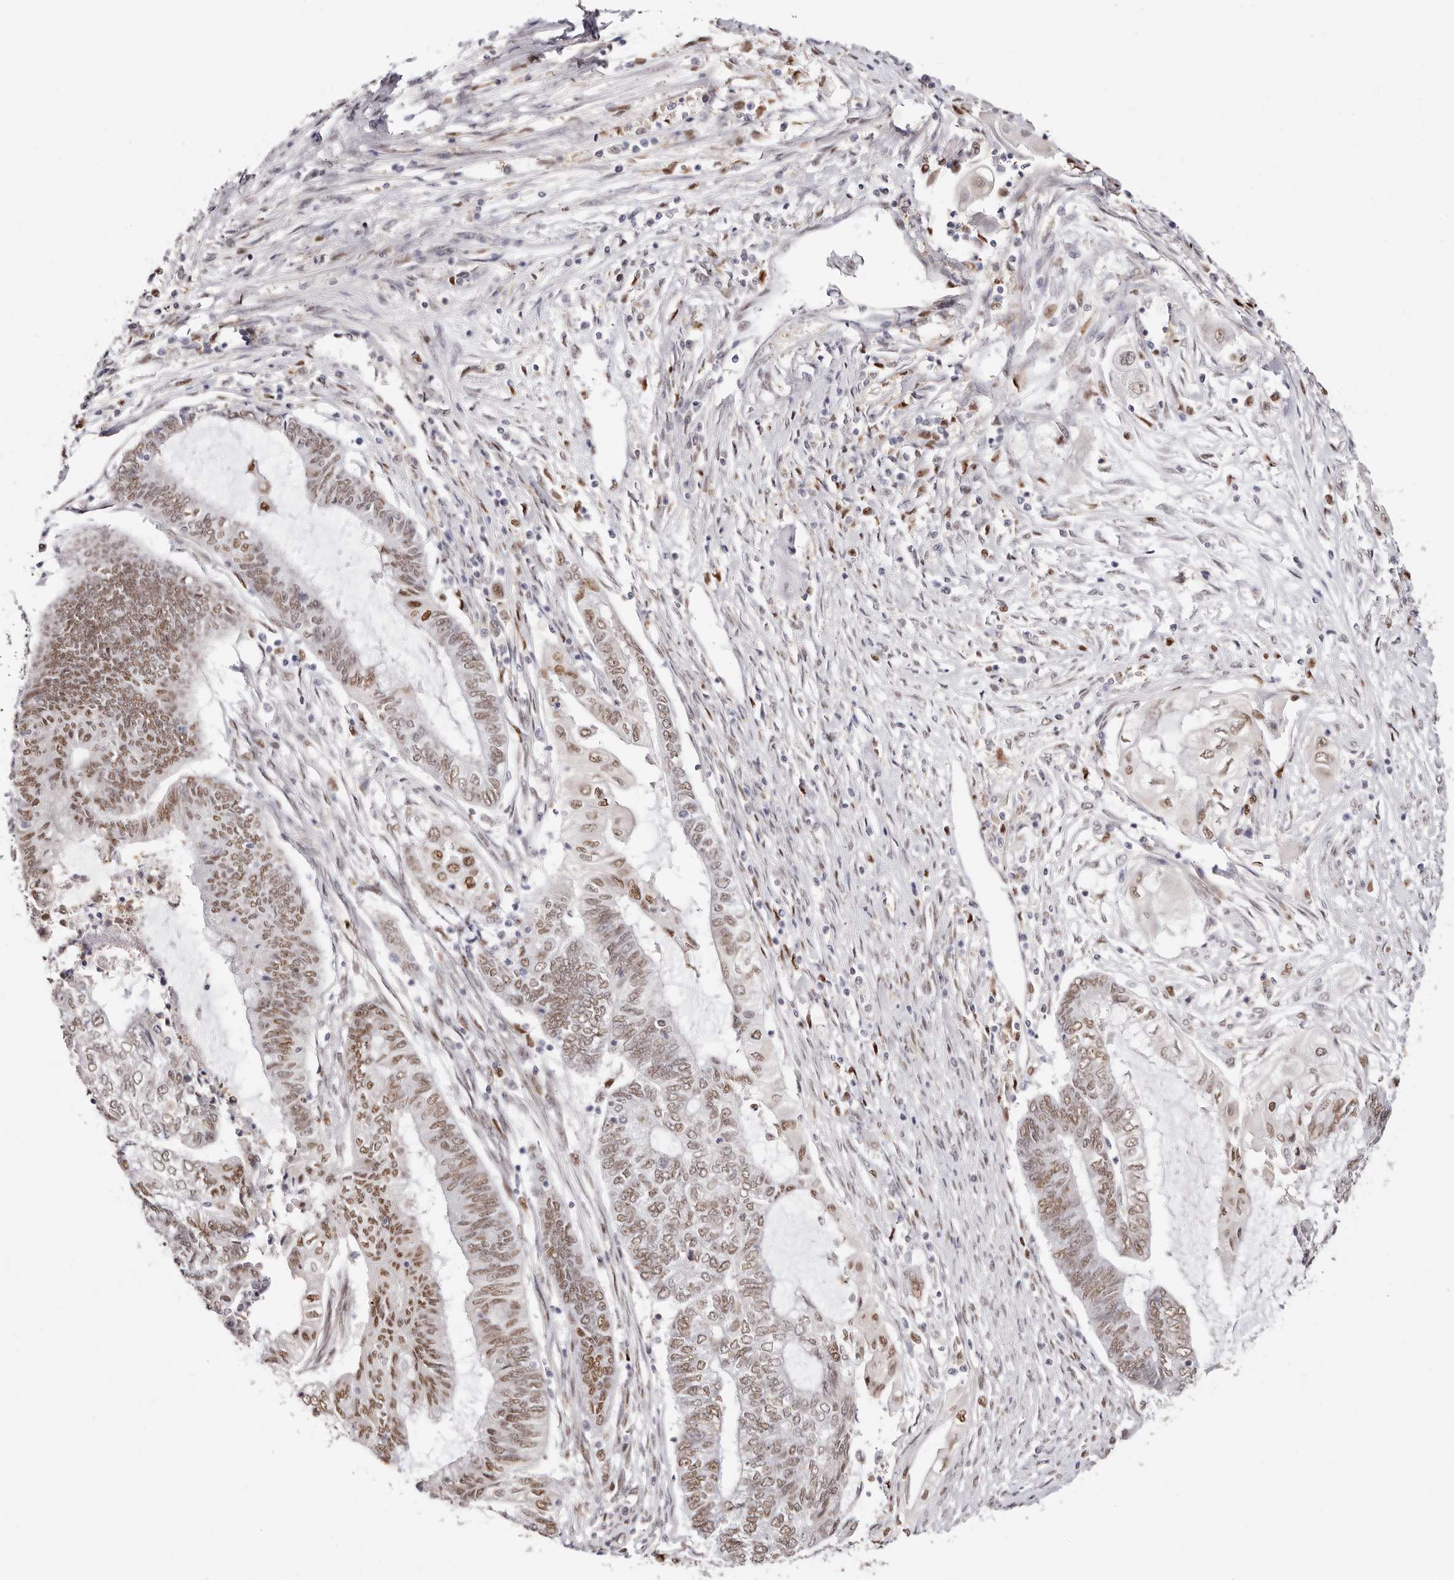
{"staining": {"intensity": "moderate", "quantity": ">75%", "location": "nuclear"}, "tissue": "endometrial cancer", "cell_type": "Tumor cells", "image_type": "cancer", "snomed": [{"axis": "morphology", "description": "Adenocarcinoma, NOS"}, {"axis": "topography", "description": "Uterus"}, {"axis": "topography", "description": "Endometrium"}], "caption": "A brown stain shows moderate nuclear positivity of a protein in human endometrial adenocarcinoma tumor cells. (IHC, brightfield microscopy, high magnification).", "gene": "TKT", "patient": {"sex": "female", "age": 70}}